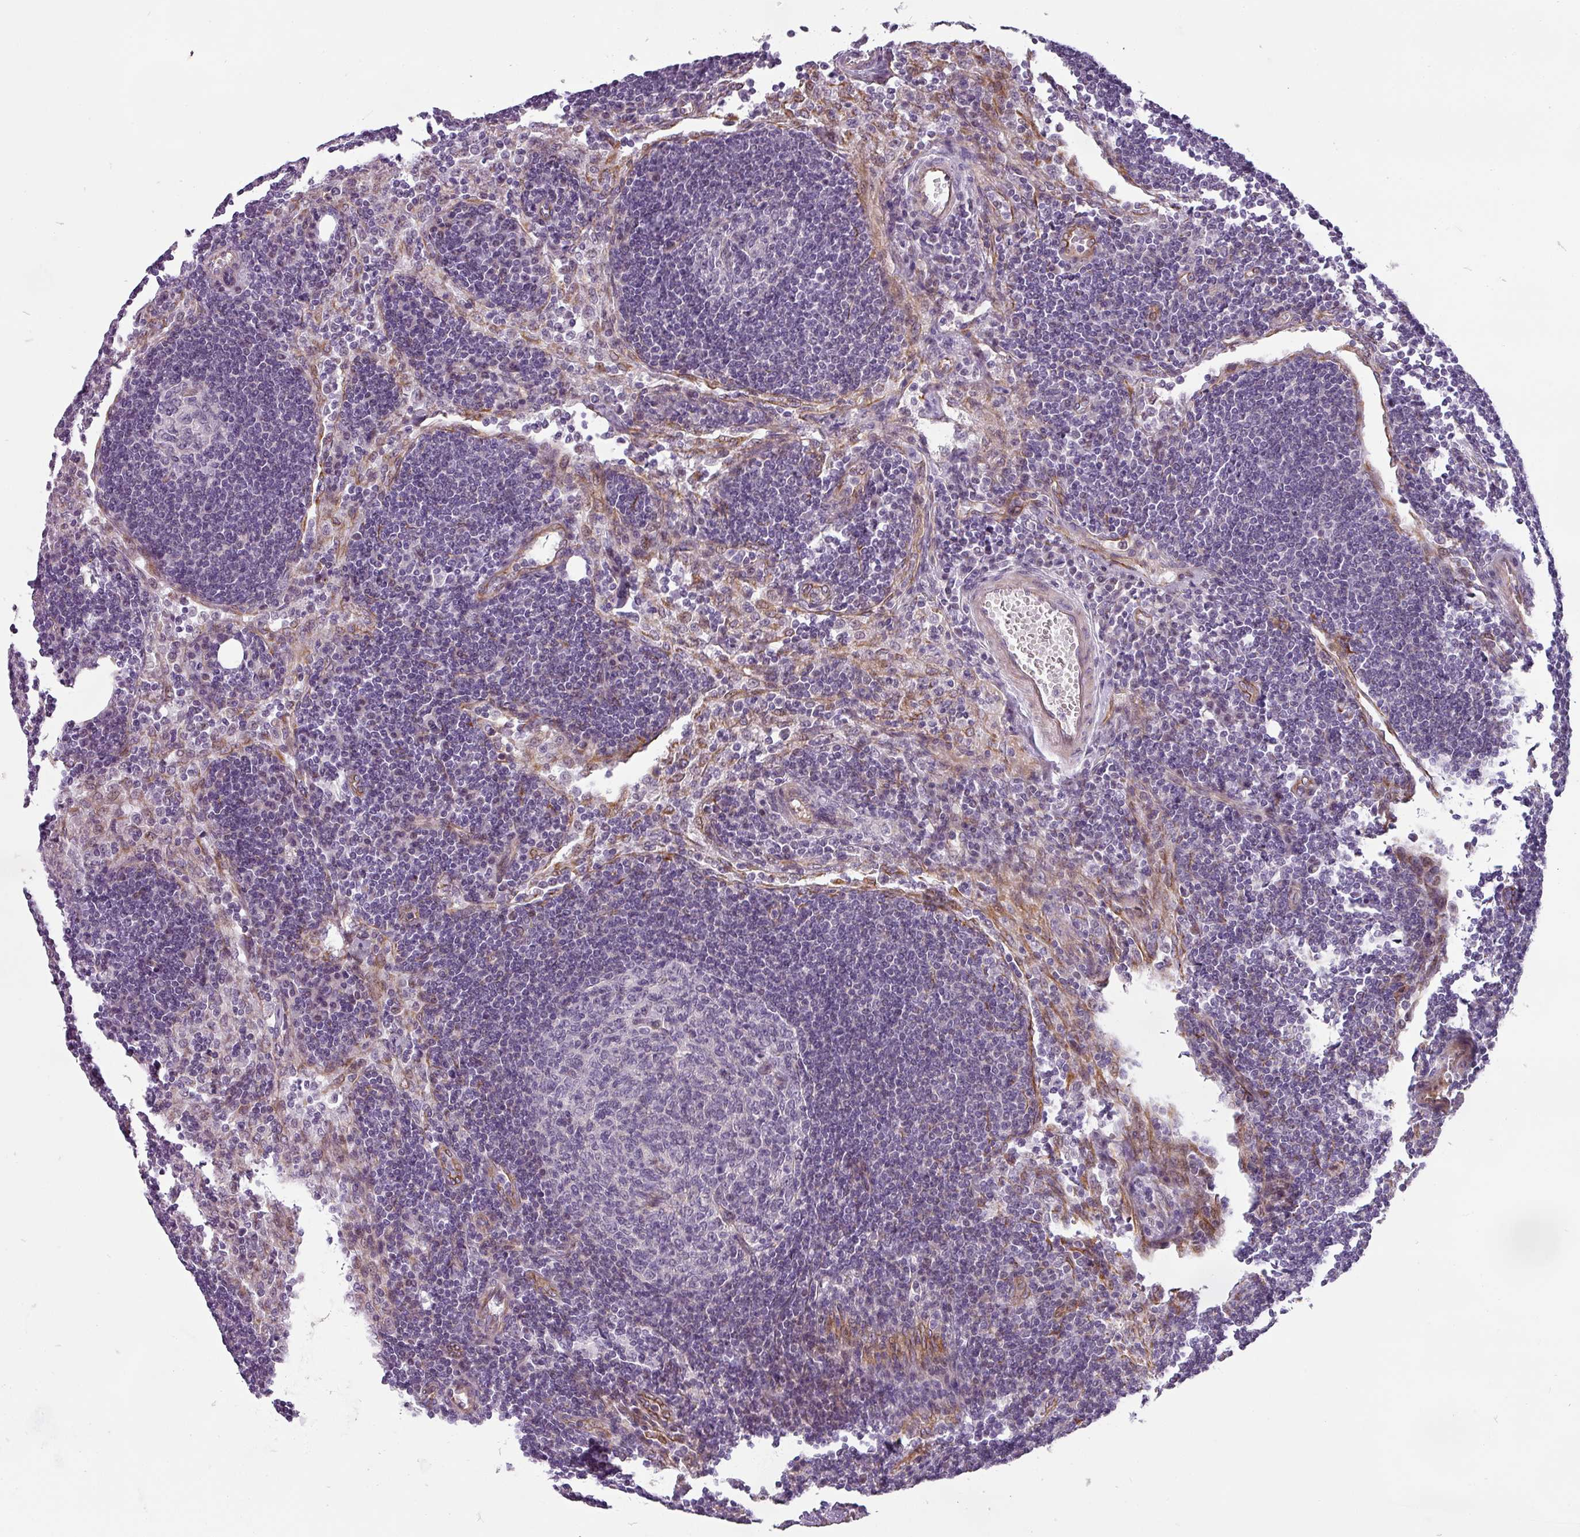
{"staining": {"intensity": "negative", "quantity": "none", "location": "none"}, "tissue": "lymph node", "cell_type": "Germinal center cells", "image_type": "normal", "snomed": [{"axis": "morphology", "description": "Normal tissue, NOS"}, {"axis": "topography", "description": "Lymph node"}], "caption": "DAB immunohistochemical staining of unremarkable lymph node reveals no significant positivity in germinal center cells. (DAB IHC, high magnification).", "gene": "CHRDL1", "patient": {"sex": "female", "age": 73}}